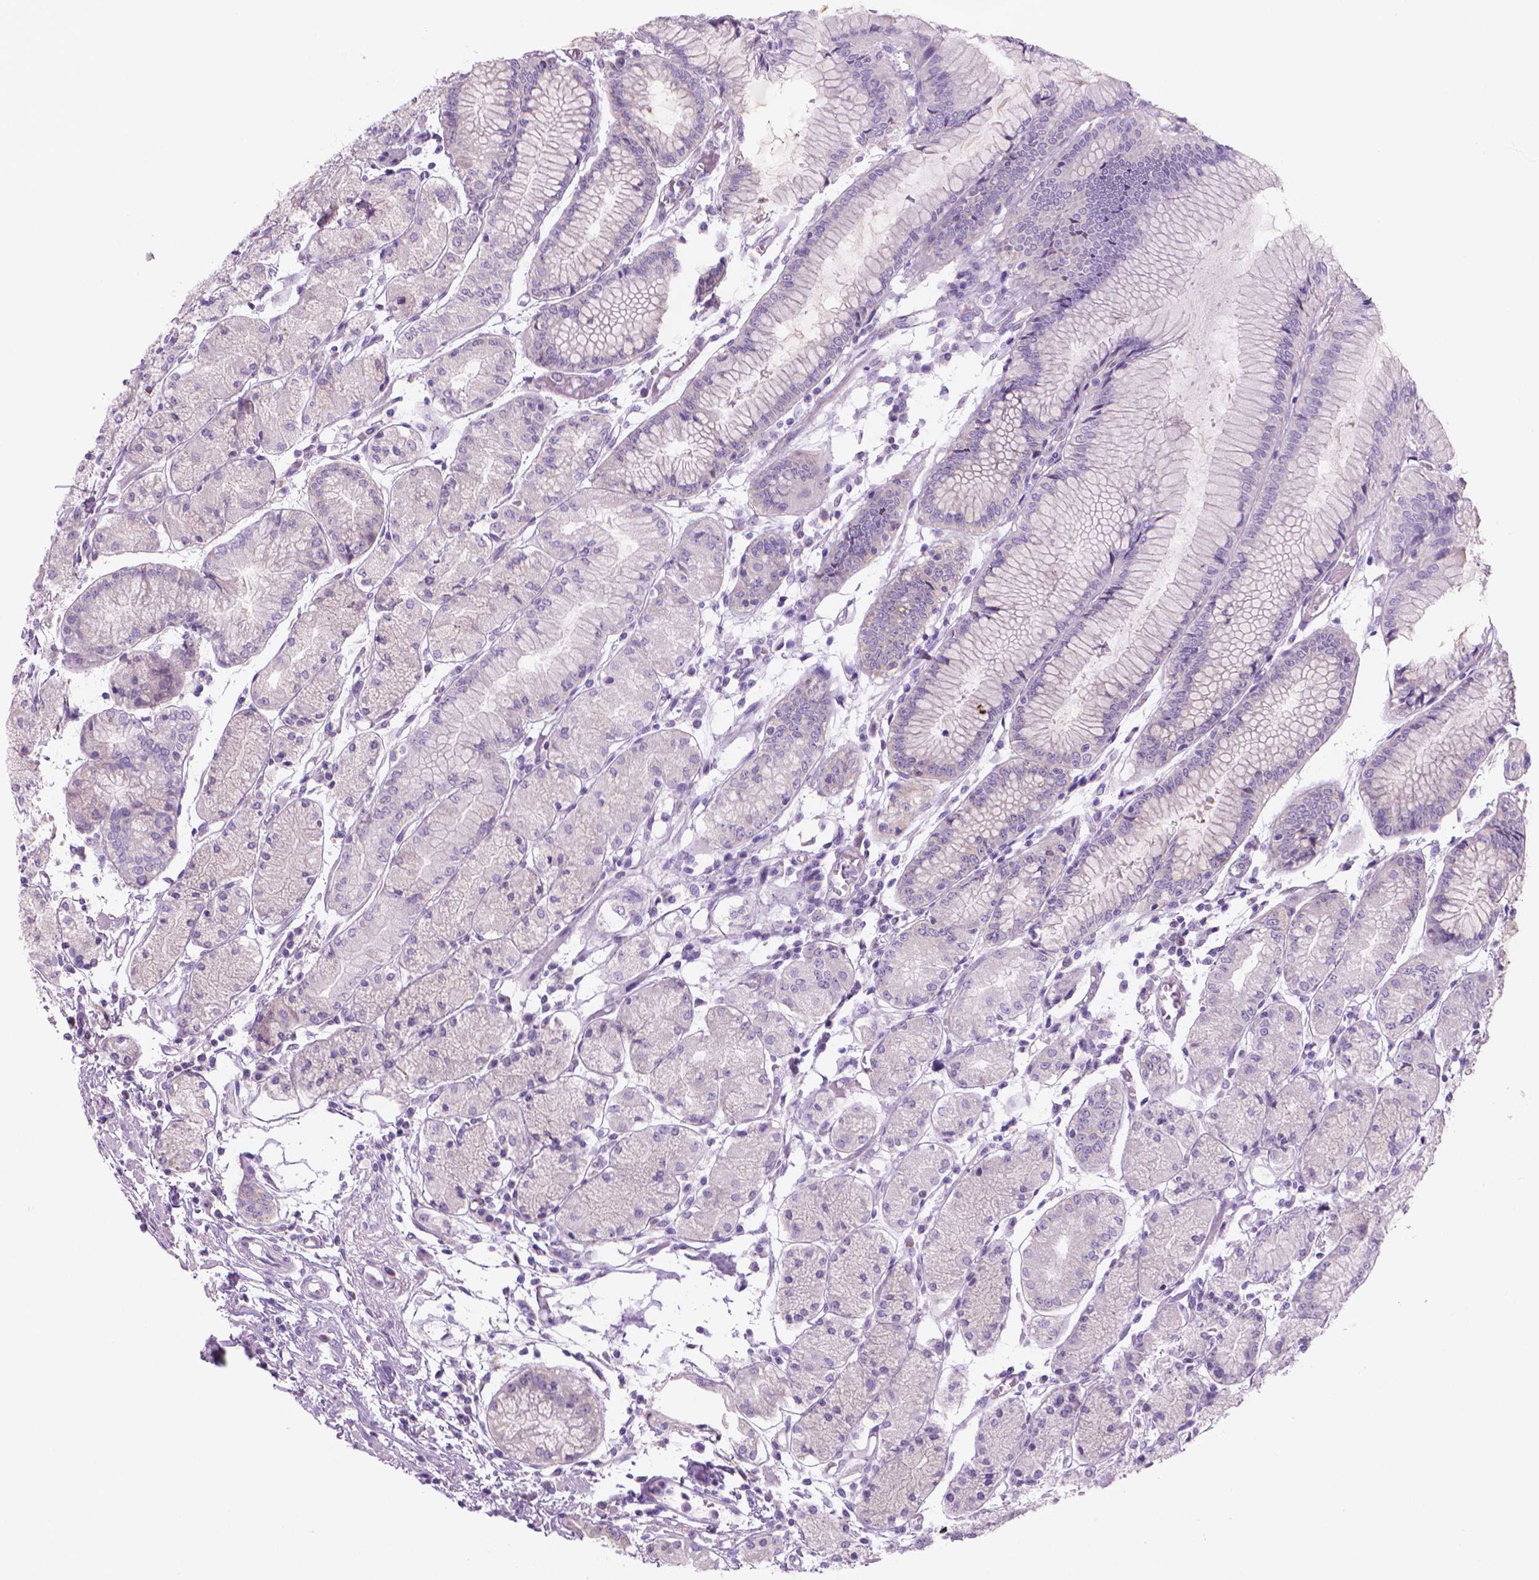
{"staining": {"intensity": "negative", "quantity": "none", "location": "none"}, "tissue": "stomach", "cell_type": "Glandular cells", "image_type": "normal", "snomed": [{"axis": "morphology", "description": "Normal tissue, NOS"}, {"axis": "topography", "description": "Stomach, upper"}], "caption": "Glandular cells show no significant expression in normal stomach.", "gene": "ENSG00000187186", "patient": {"sex": "male", "age": 69}}